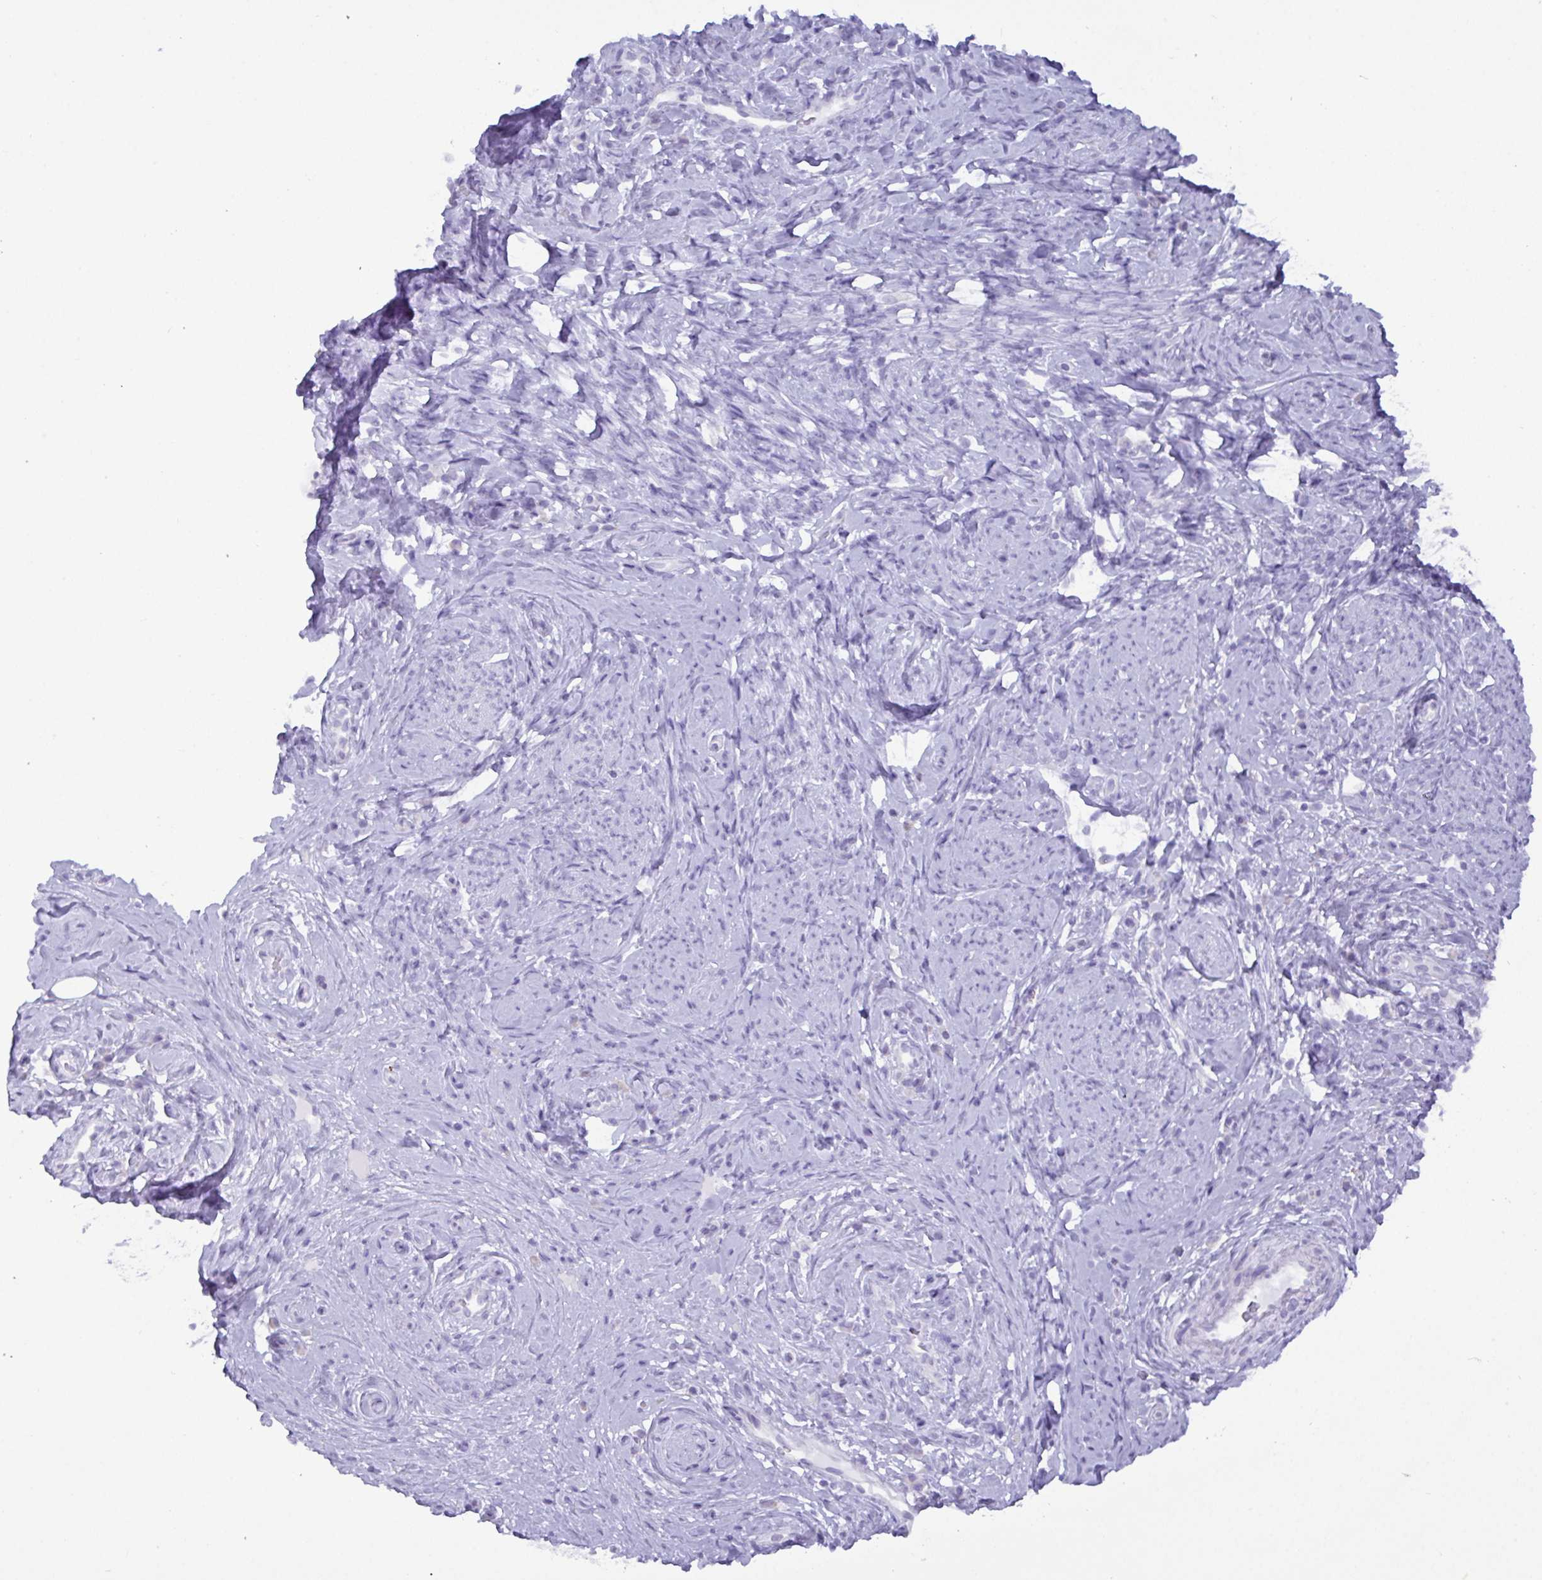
{"staining": {"intensity": "negative", "quantity": "none", "location": "none"}, "tissue": "cervical cancer", "cell_type": "Tumor cells", "image_type": "cancer", "snomed": [{"axis": "morphology", "description": "Squamous cell carcinoma, NOS"}, {"axis": "topography", "description": "Cervix"}], "caption": "A high-resolution micrograph shows immunohistochemistry (IHC) staining of cervical cancer (squamous cell carcinoma), which exhibits no significant staining in tumor cells.", "gene": "C4orf33", "patient": {"sex": "female", "age": 75}}